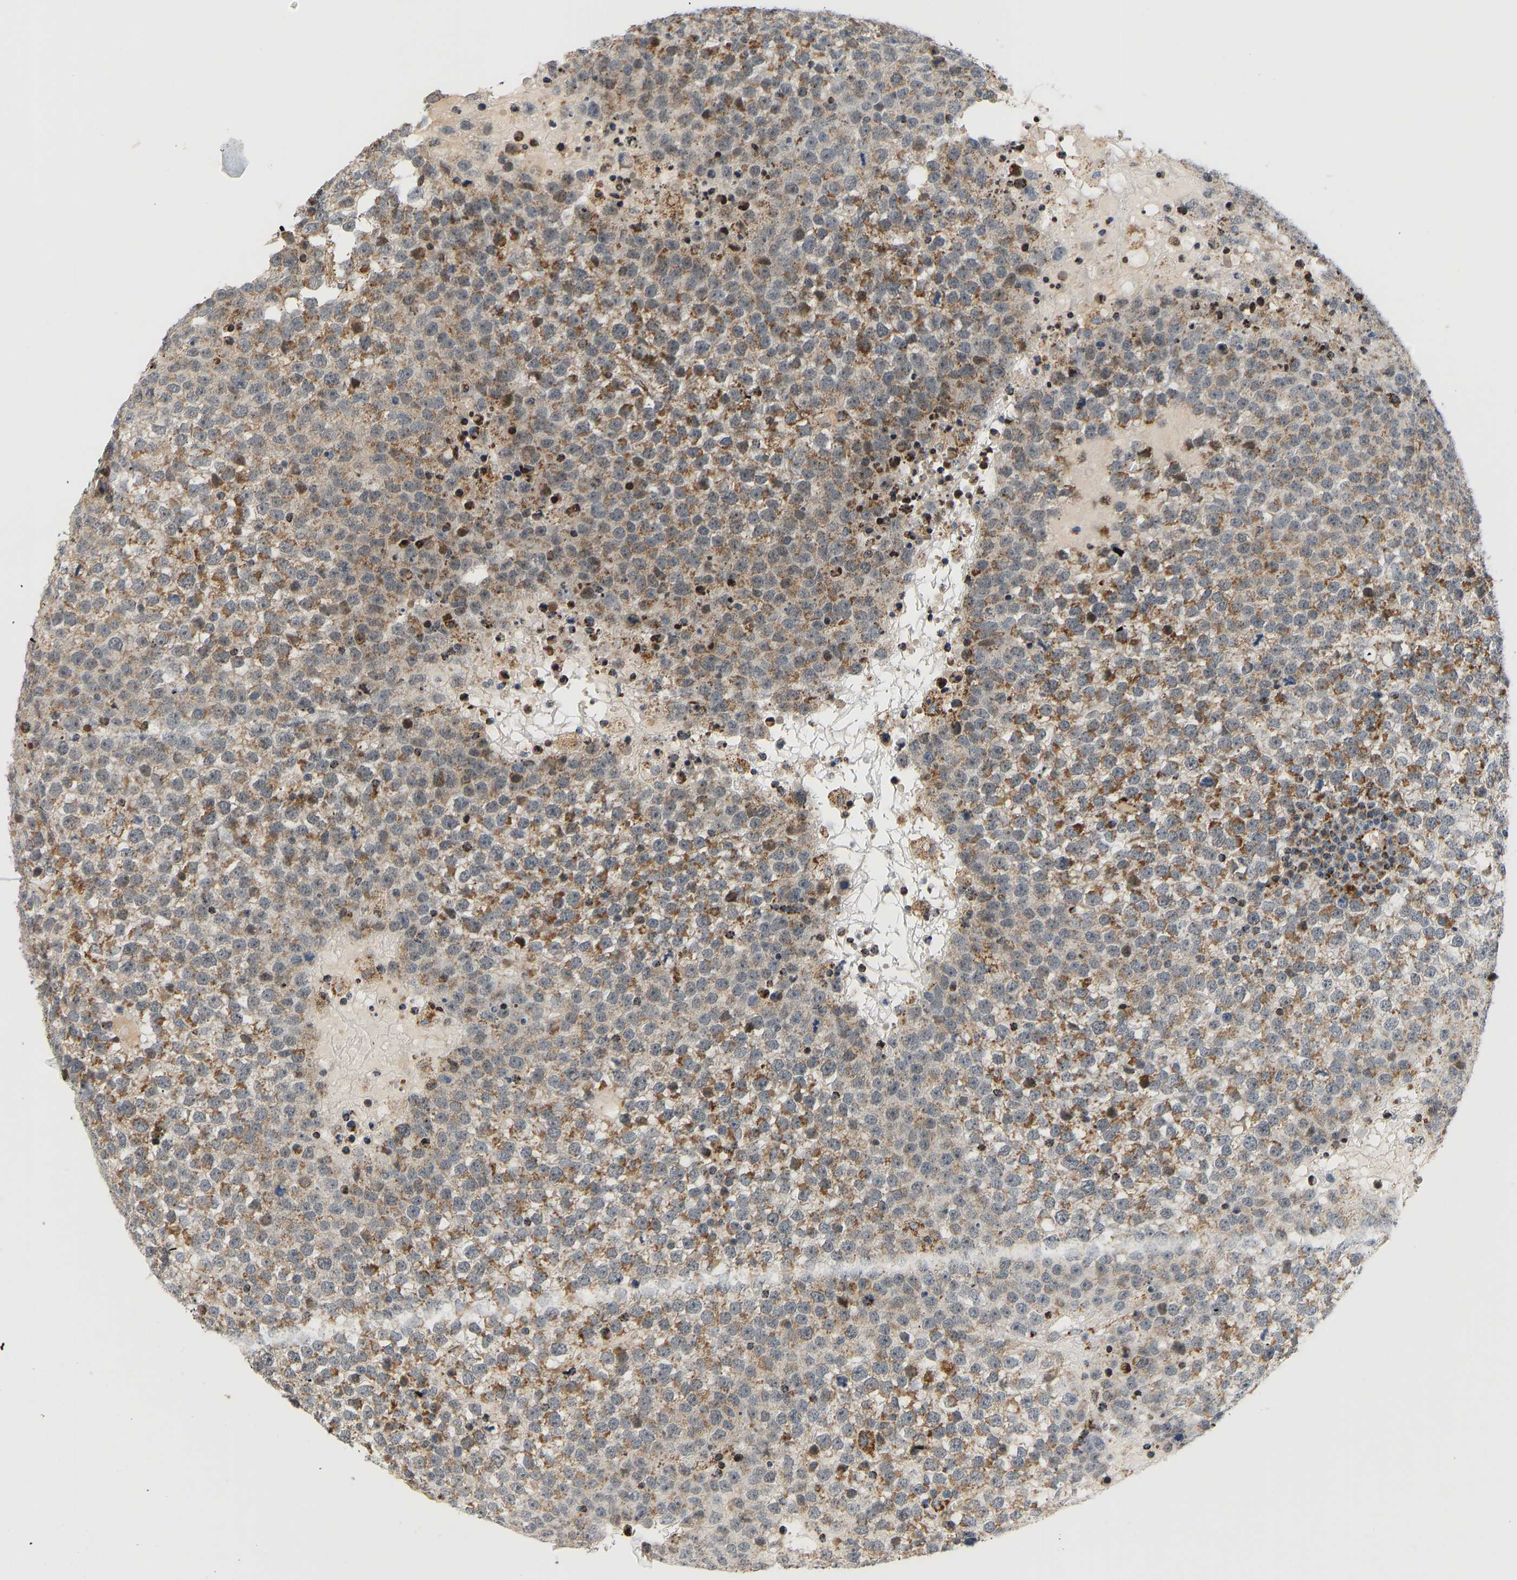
{"staining": {"intensity": "moderate", "quantity": ">75%", "location": "cytoplasmic/membranous"}, "tissue": "testis cancer", "cell_type": "Tumor cells", "image_type": "cancer", "snomed": [{"axis": "morphology", "description": "Seminoma, NOS"}, {"axis": "topography", "description": "Testis"}], "caption": "Testis cancer (seminoma) stained with DAB immunohistochemistry shows medium levels of moderate cytoplasmic/membranous positivity in approximately >75% of tumor cells.", "gene": "GPSM2", "patient": {"sex": "male", "age": 65}}